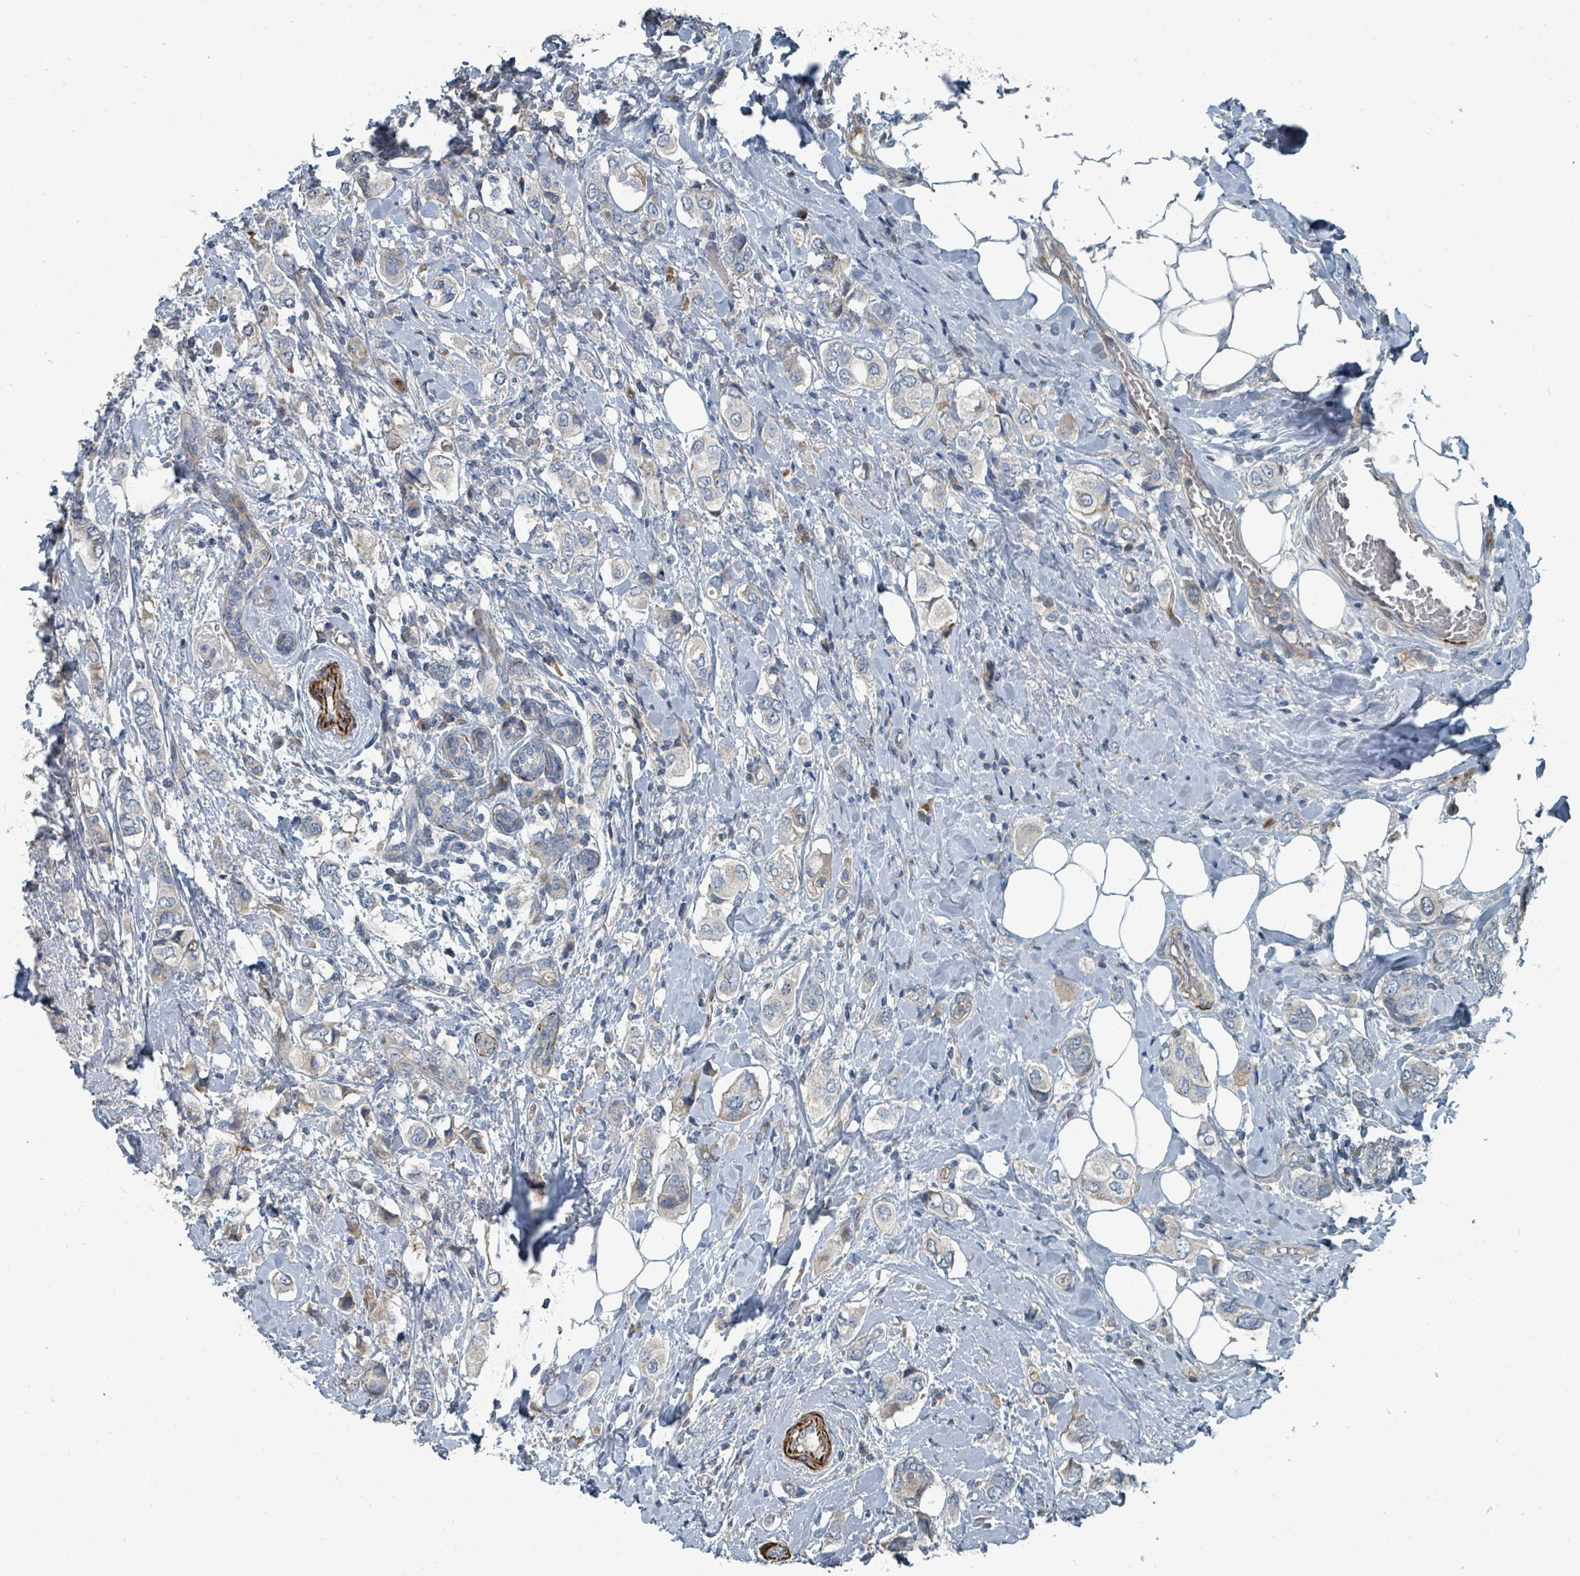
{"staining": {"intensity": "negative", "quantity": "none", "location": "none"}, "tissue": "breast cancer", "cell_type": "Tumor cells", "image_type": "cancer", "snomed": [{"axis": "morphology", "description": "Lobular carcinoma"}, {"axis": "topography", "description": "Breast"}], "caption": "Breast cancer stained for a protein using immunohistochemistry demonstrates no expression tumor cells.", "gene": "SLC44A5", "patient": {"sex": "female", "age": 51}}